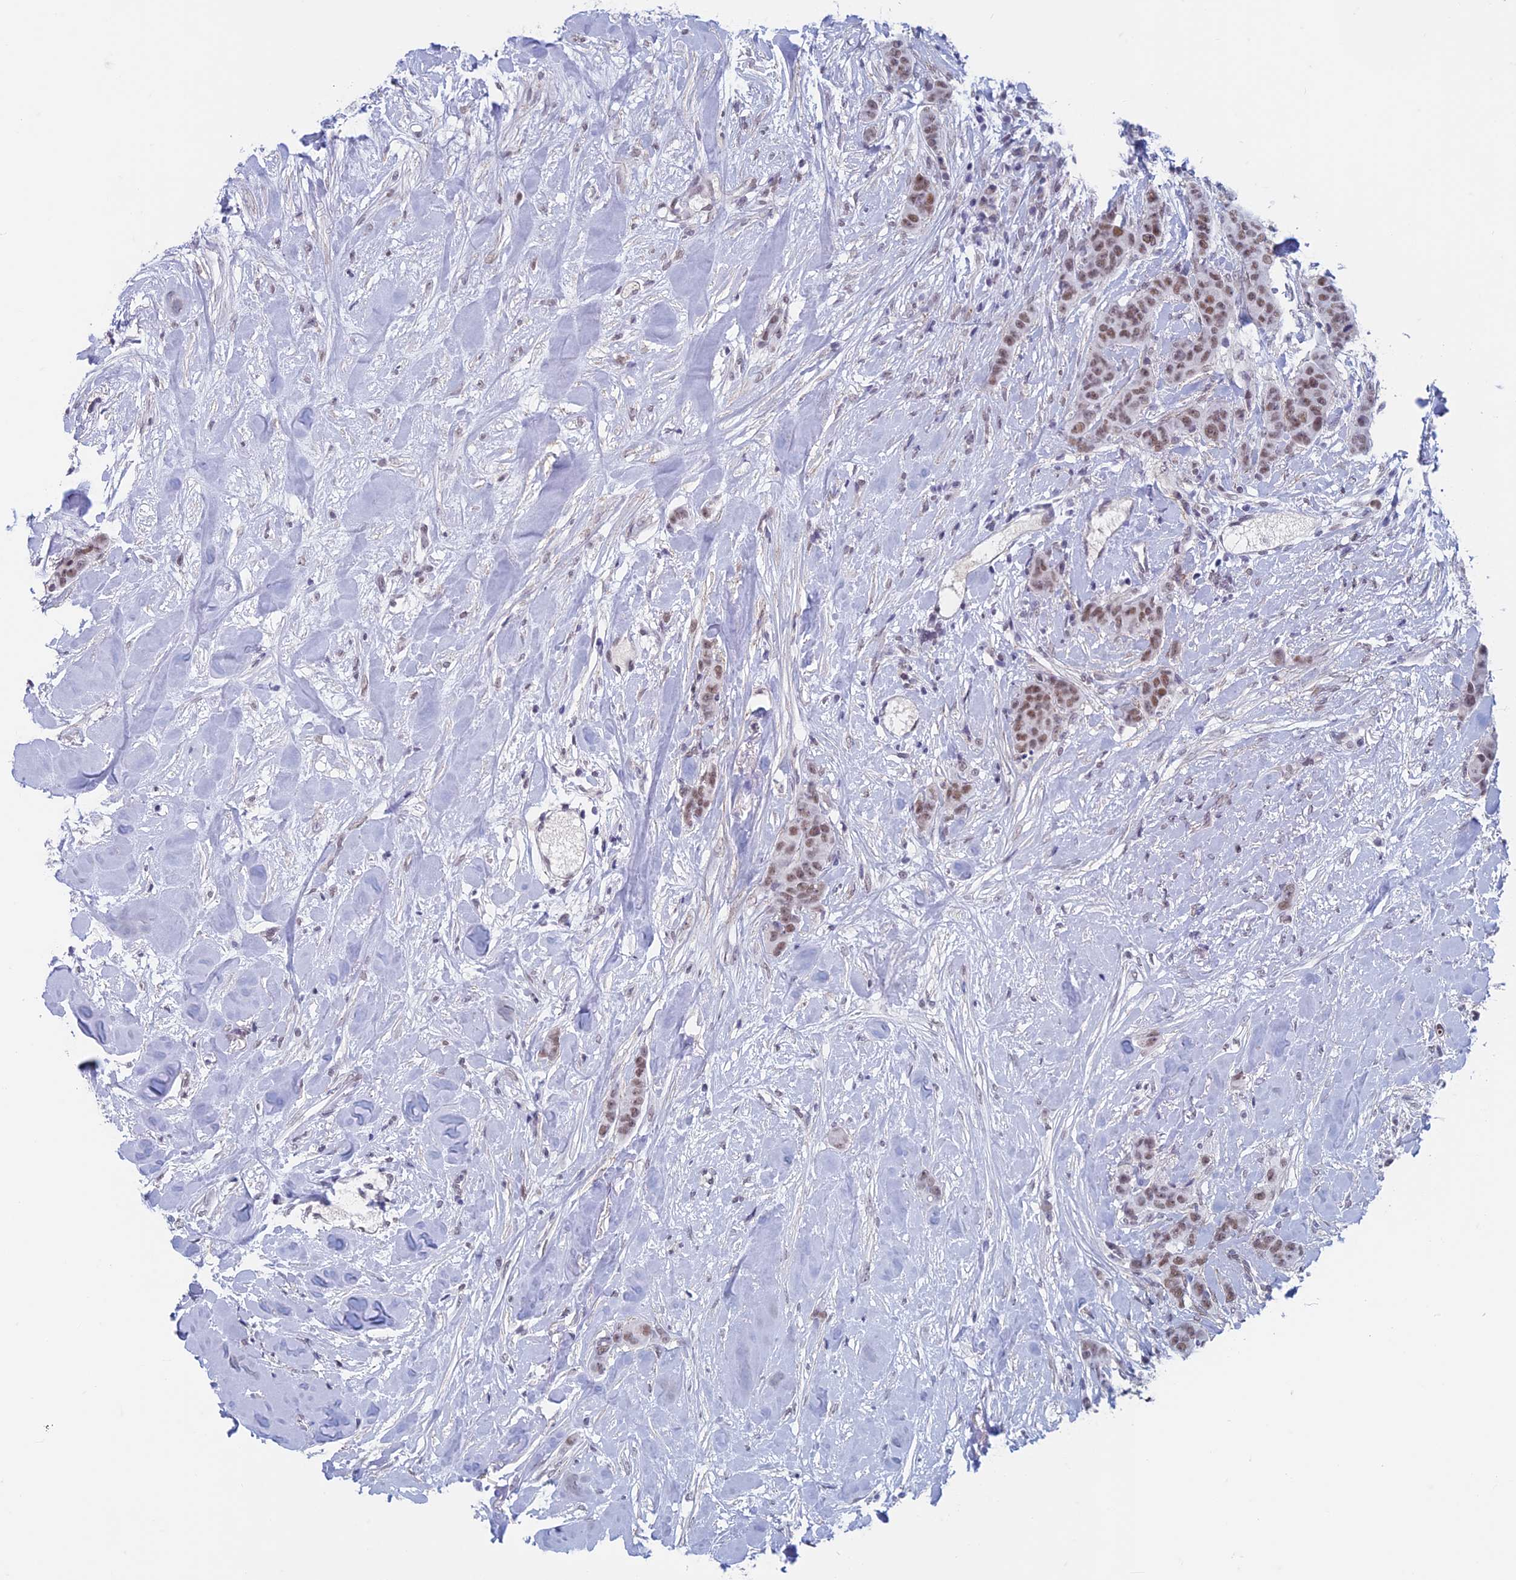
{"staining": {"intensity": "moderate", "quantity": ">75%", "location": "nuclear"}, "tissue": "breast cancer", "cell_type": "Tumor cells", "image_type": "cancer", "snomed": [{"axis": "morphology", "description": "Duct carcinoma"}, {"axis": "topography", "description": "Breast"}], "caption": "Protein positivity by immunohistochemistry displays moderate nuclear expression in about >75% of tumor cells in invasive ductal carcinoma (breast). The protein is shown in brown color, while the nuclei are stained blue.", "gene": "ASH2L", "patient": {"sex": "female", "age": 40}}